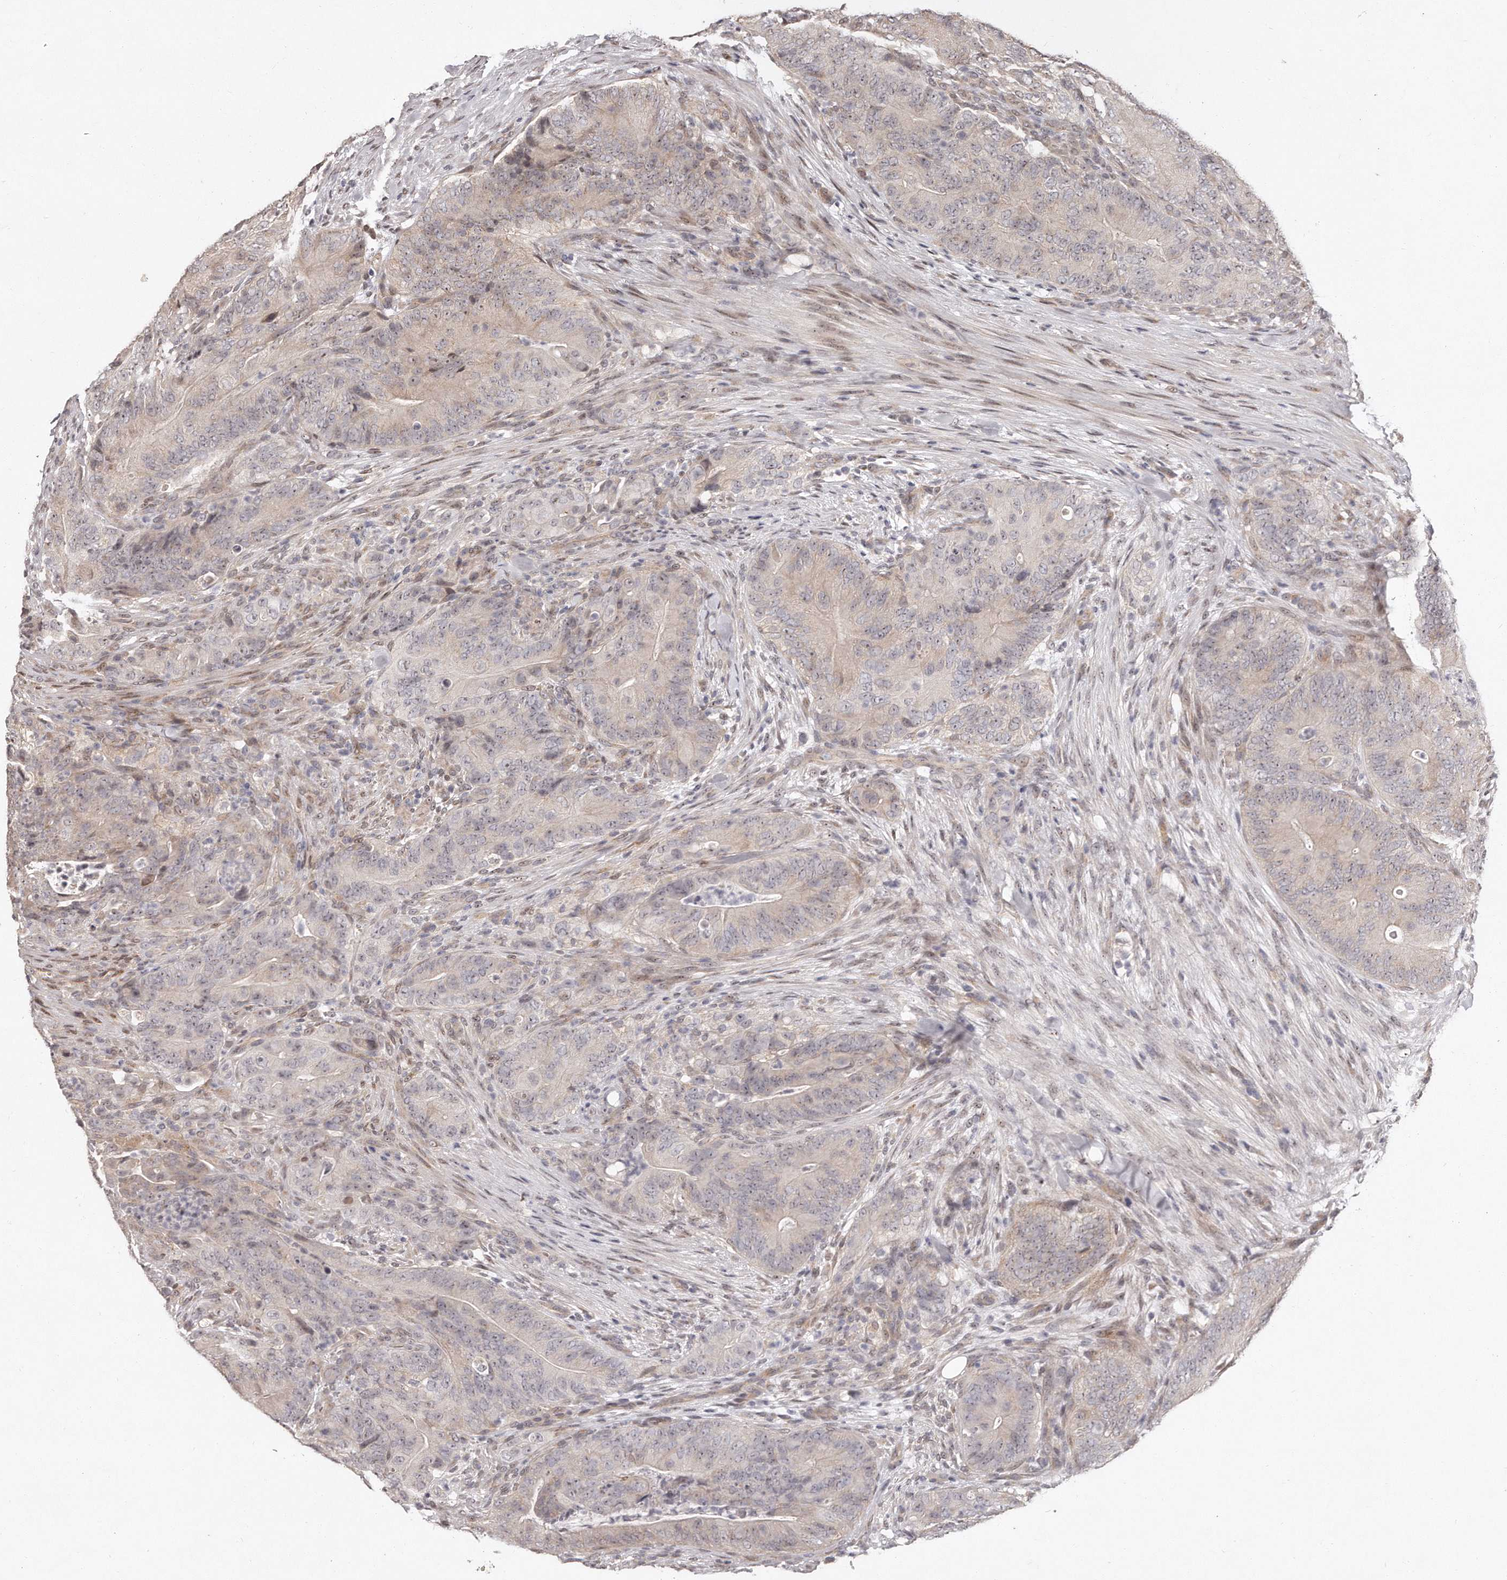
{"staining": {"intensity": "weak", "quantity": "<25%", "location": "nuclear"}, "tissue": "colorectal cancer", "cell_type": "Tumor cells", "image_type": "cancer", "snomed": [{"axis": "morphology", "description": "Normal tissue, NOS"}, {"axis": "topography", "description": "Colon"}], "caption": "The image reveals no staining of tumor cells in colorectal cancer.", "gene": "HASPIN", "patient": {"sex": "female", "age": 82}}